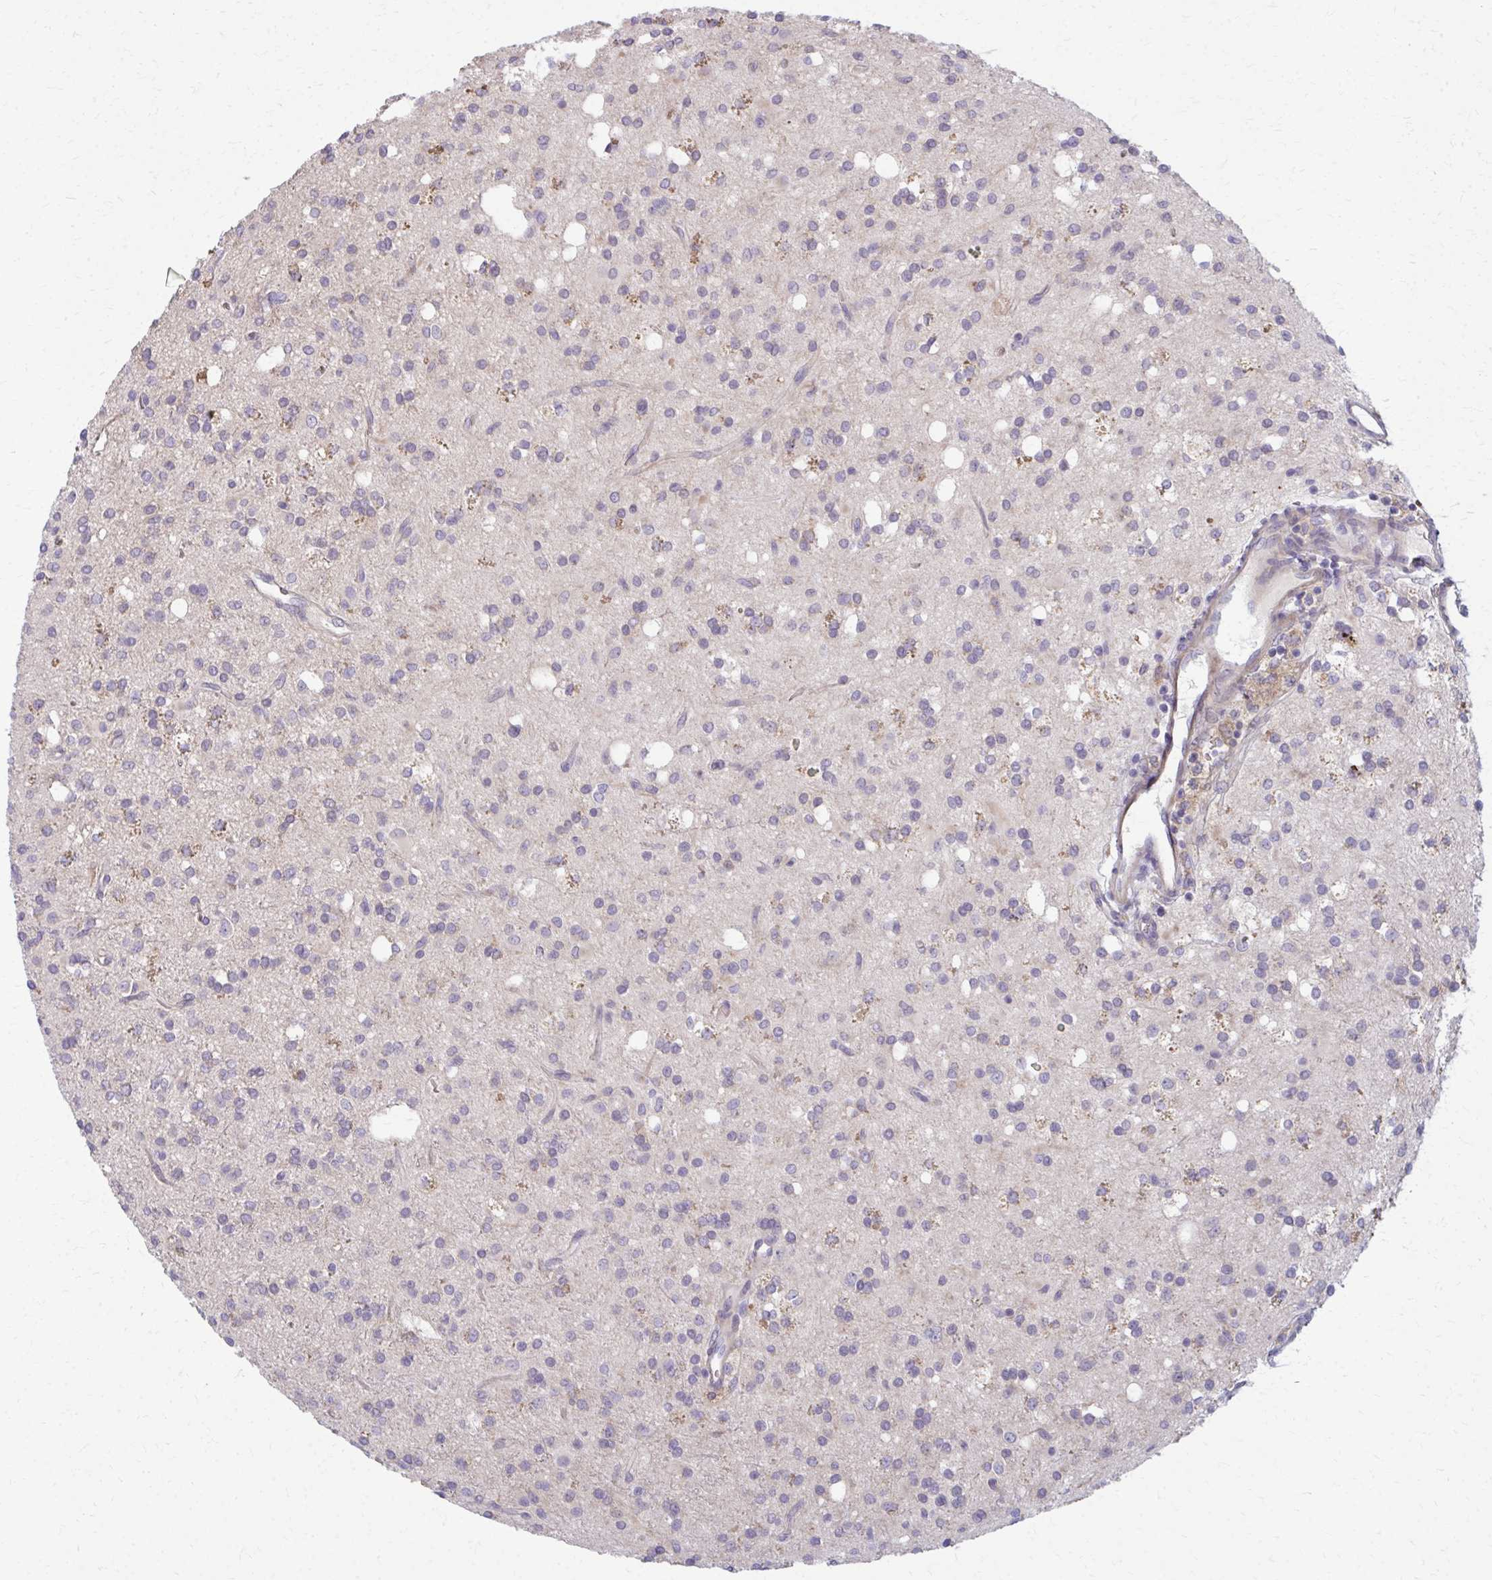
{"staining": {"intensity": "weak", "quantity": "<25%", "location": "cytoplasmic/membranous"}, "tissue": "glioma", "cell_type": "Tumor cells", "image_type": "cancer", "snomed": [{"axis": "morphology", "description": "Glioma, malignant, Low grade"}, {"axis": "topography", "description": "Brain"}], "caption": "Histopathology image shows no significant protein expression in tumor cells of glioma. The staining was performed using DAB (3,3'-diaminobenzidine) to visualize the protein expression in brown, while the nuclei were stained in blue with hematoxylin (Magnification: 20x).", "gene": "CEMP1", "patient": {"sex": "female", "age": 33}}